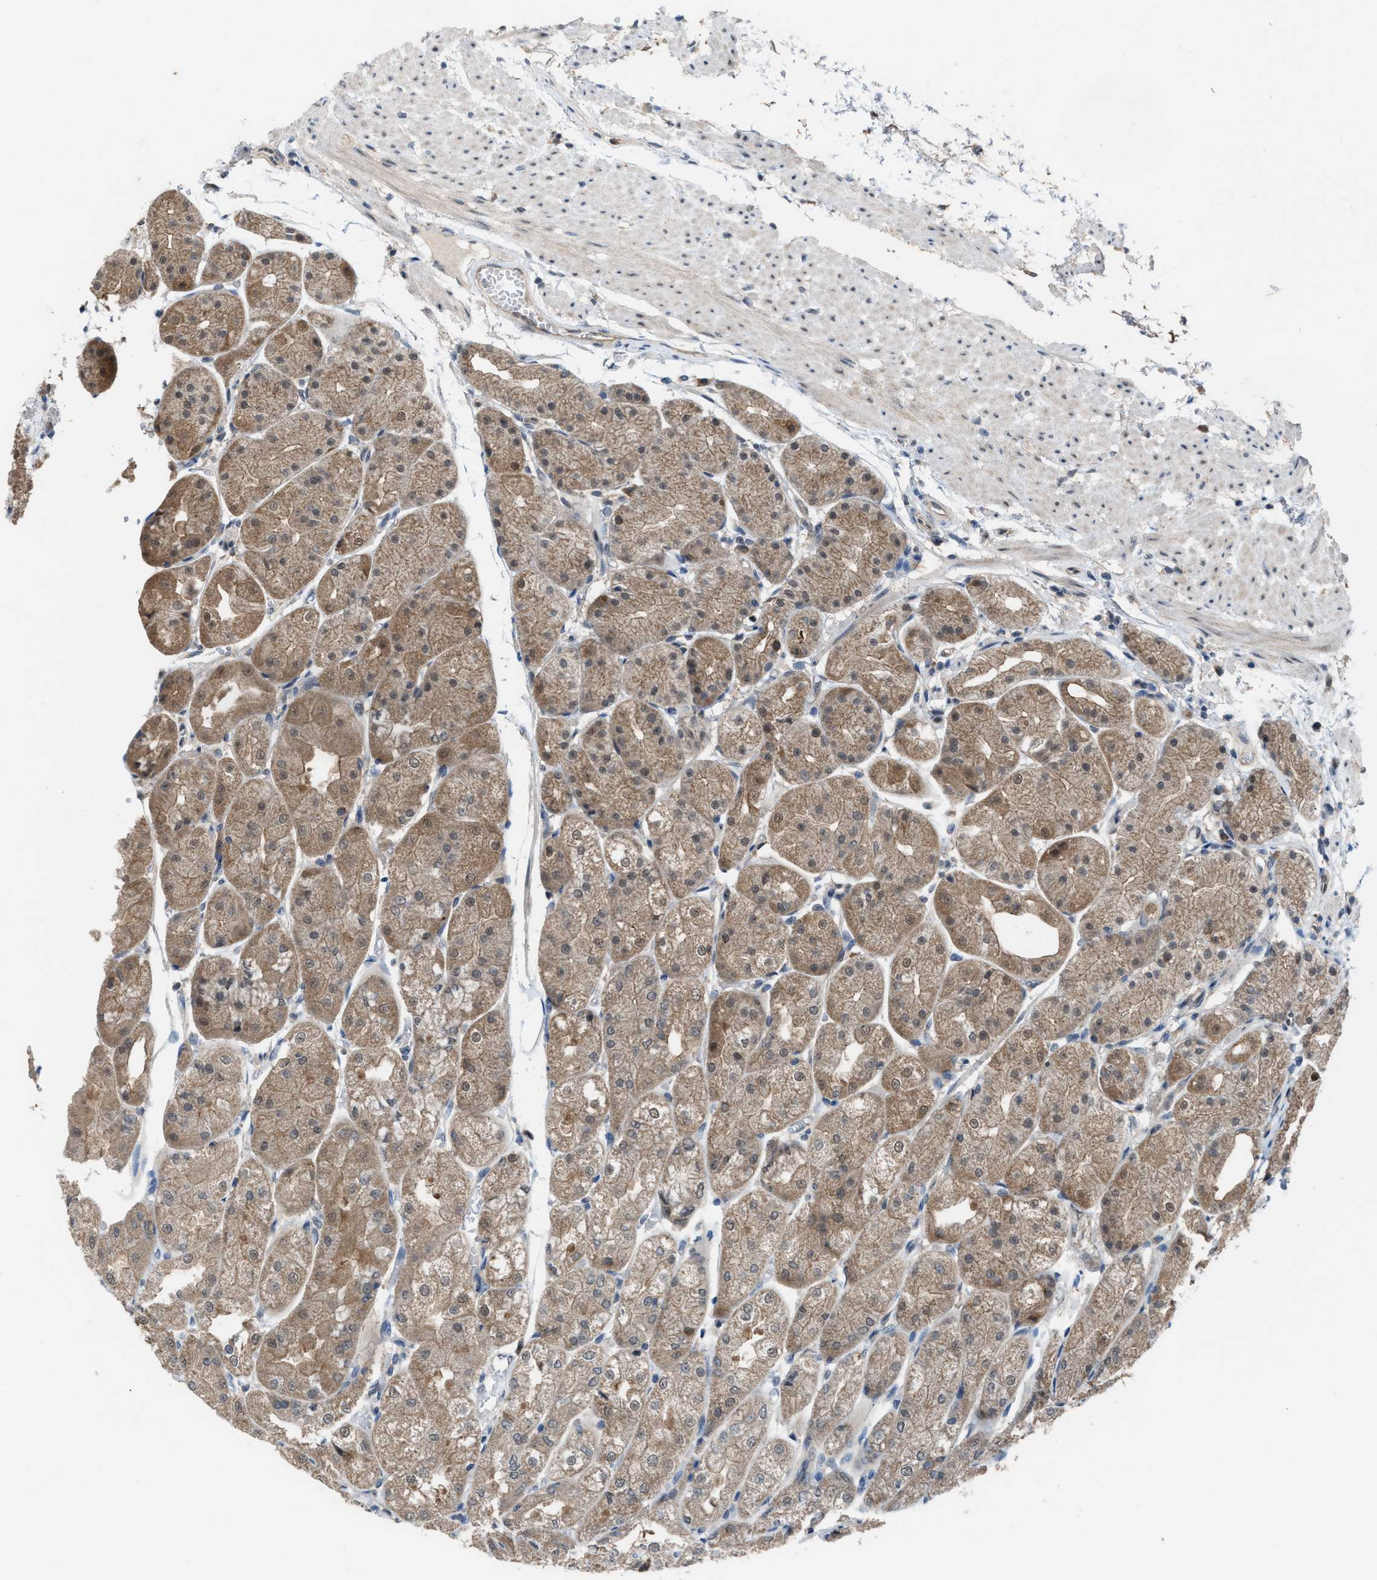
{"staining": {"intensity": "moderate", "quantity": ">75%", "location": "cytoplasmic/membranous"}, "tissue": "stomach", "cell_type": "Glandular cells", "image_type": "normal", "snomed": [{"axis": "morphology", "description": "Normal tissue, NOS"}, {"axis": "topography", "description": "Stomach, upper"}], "caption": "Immunohistochemistry of benign stomach shows medium levels of moderate cytoplasmic/membranous positivity in approximately >75% of glandular cells.", "gene": "PLAA", "patient": {"sex": "male", "age": 72}}